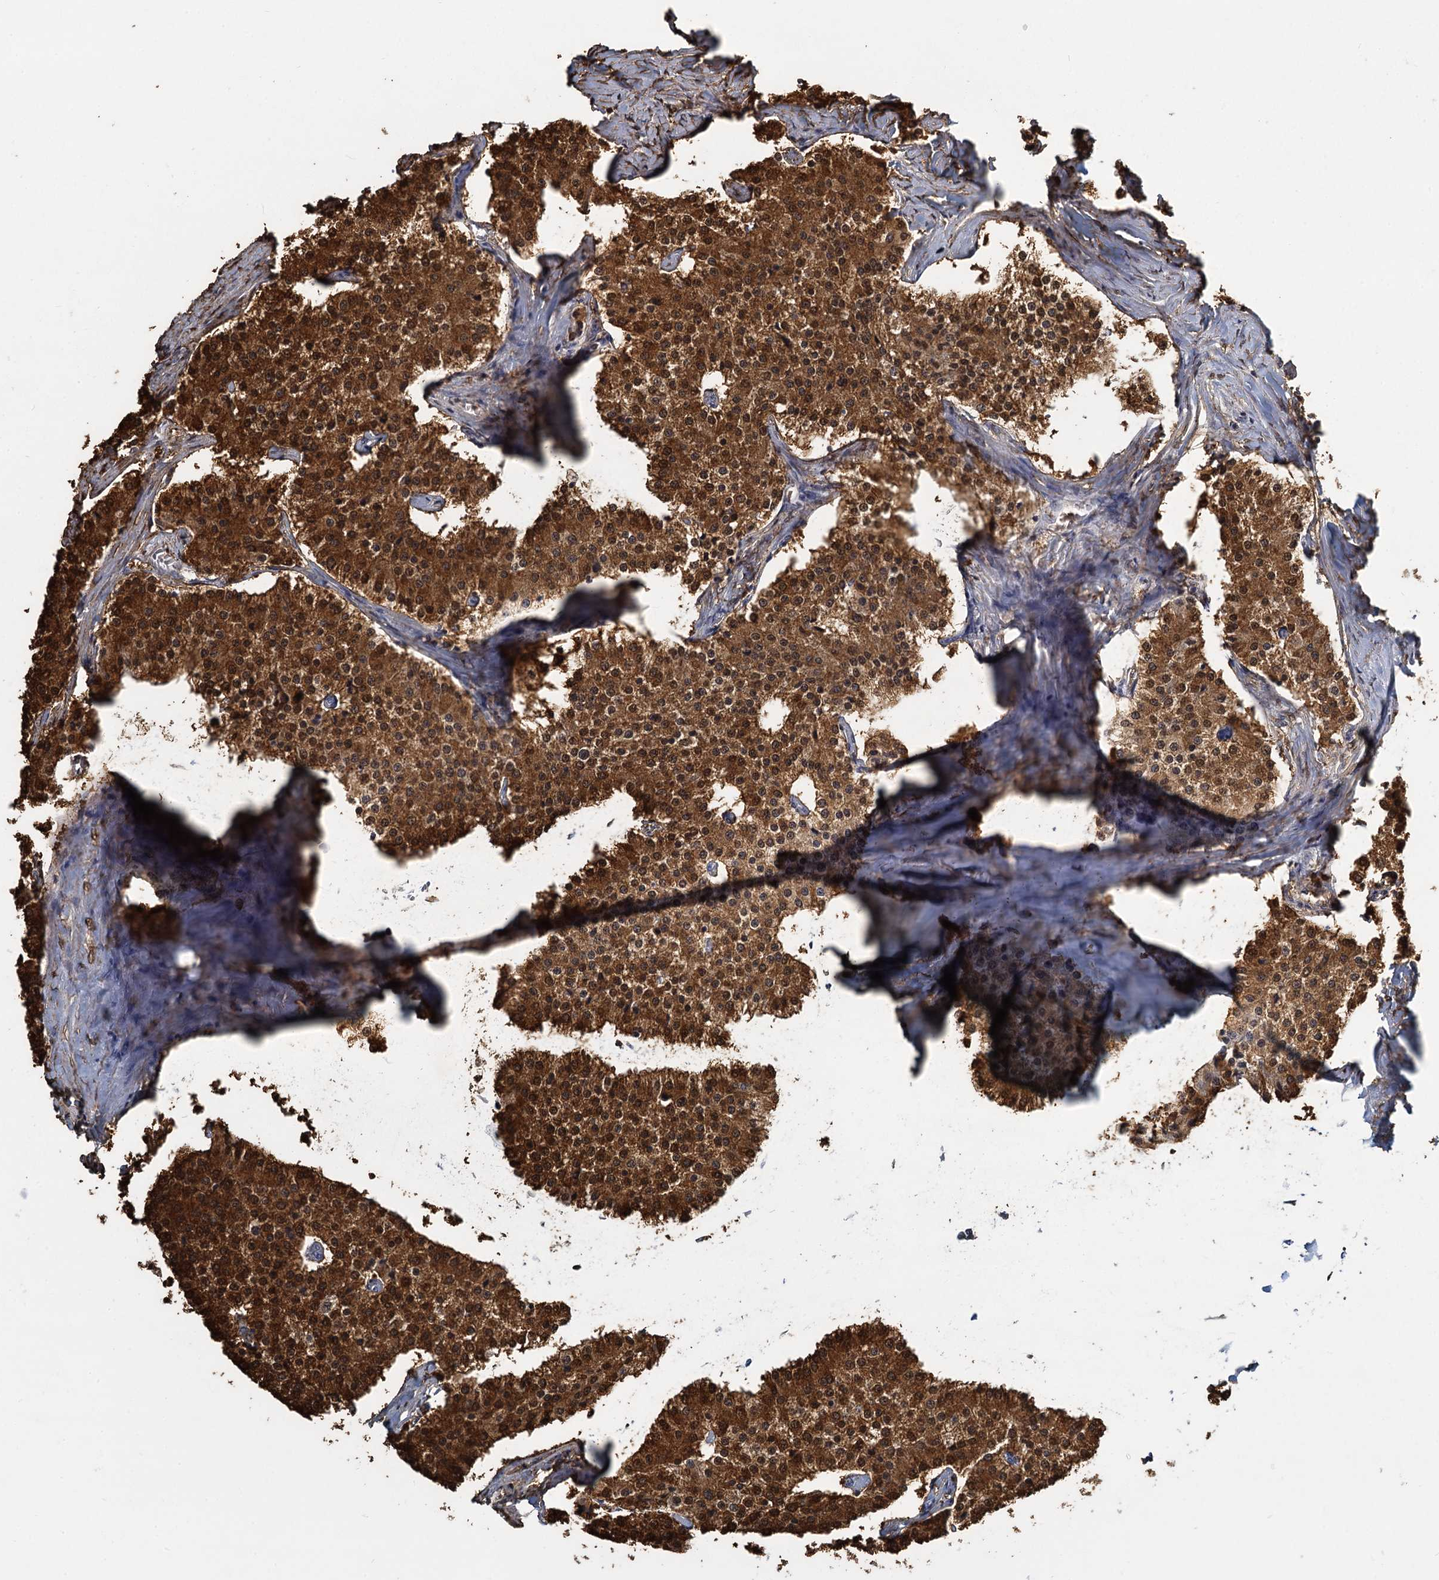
{"staining": {"intensity": "strong", "quantity": ">75%", "location": "cytoplasmic/membranous,nuclear"}, "tissue": "carcinoid", "cell_type": "Tumor cells", "image_type": "cancer", "snomed": [{"axis": "morphology", "description": "Carcinoid, malignant, NOS"}, {"axis": "topography", "description": "Colon"}], "caption": "This photomicrograph demonstrates carcinoid (malignant) stained with immunohistochemistry (IHC) to label a protein in brown. The cytoplasmic/membranous and nuclear of tumor cells show strong positivity for the protein. Nuclei are counter-stained blue.", "gene": "S100A6", "patient": {"sex": "female", "age": 52}}